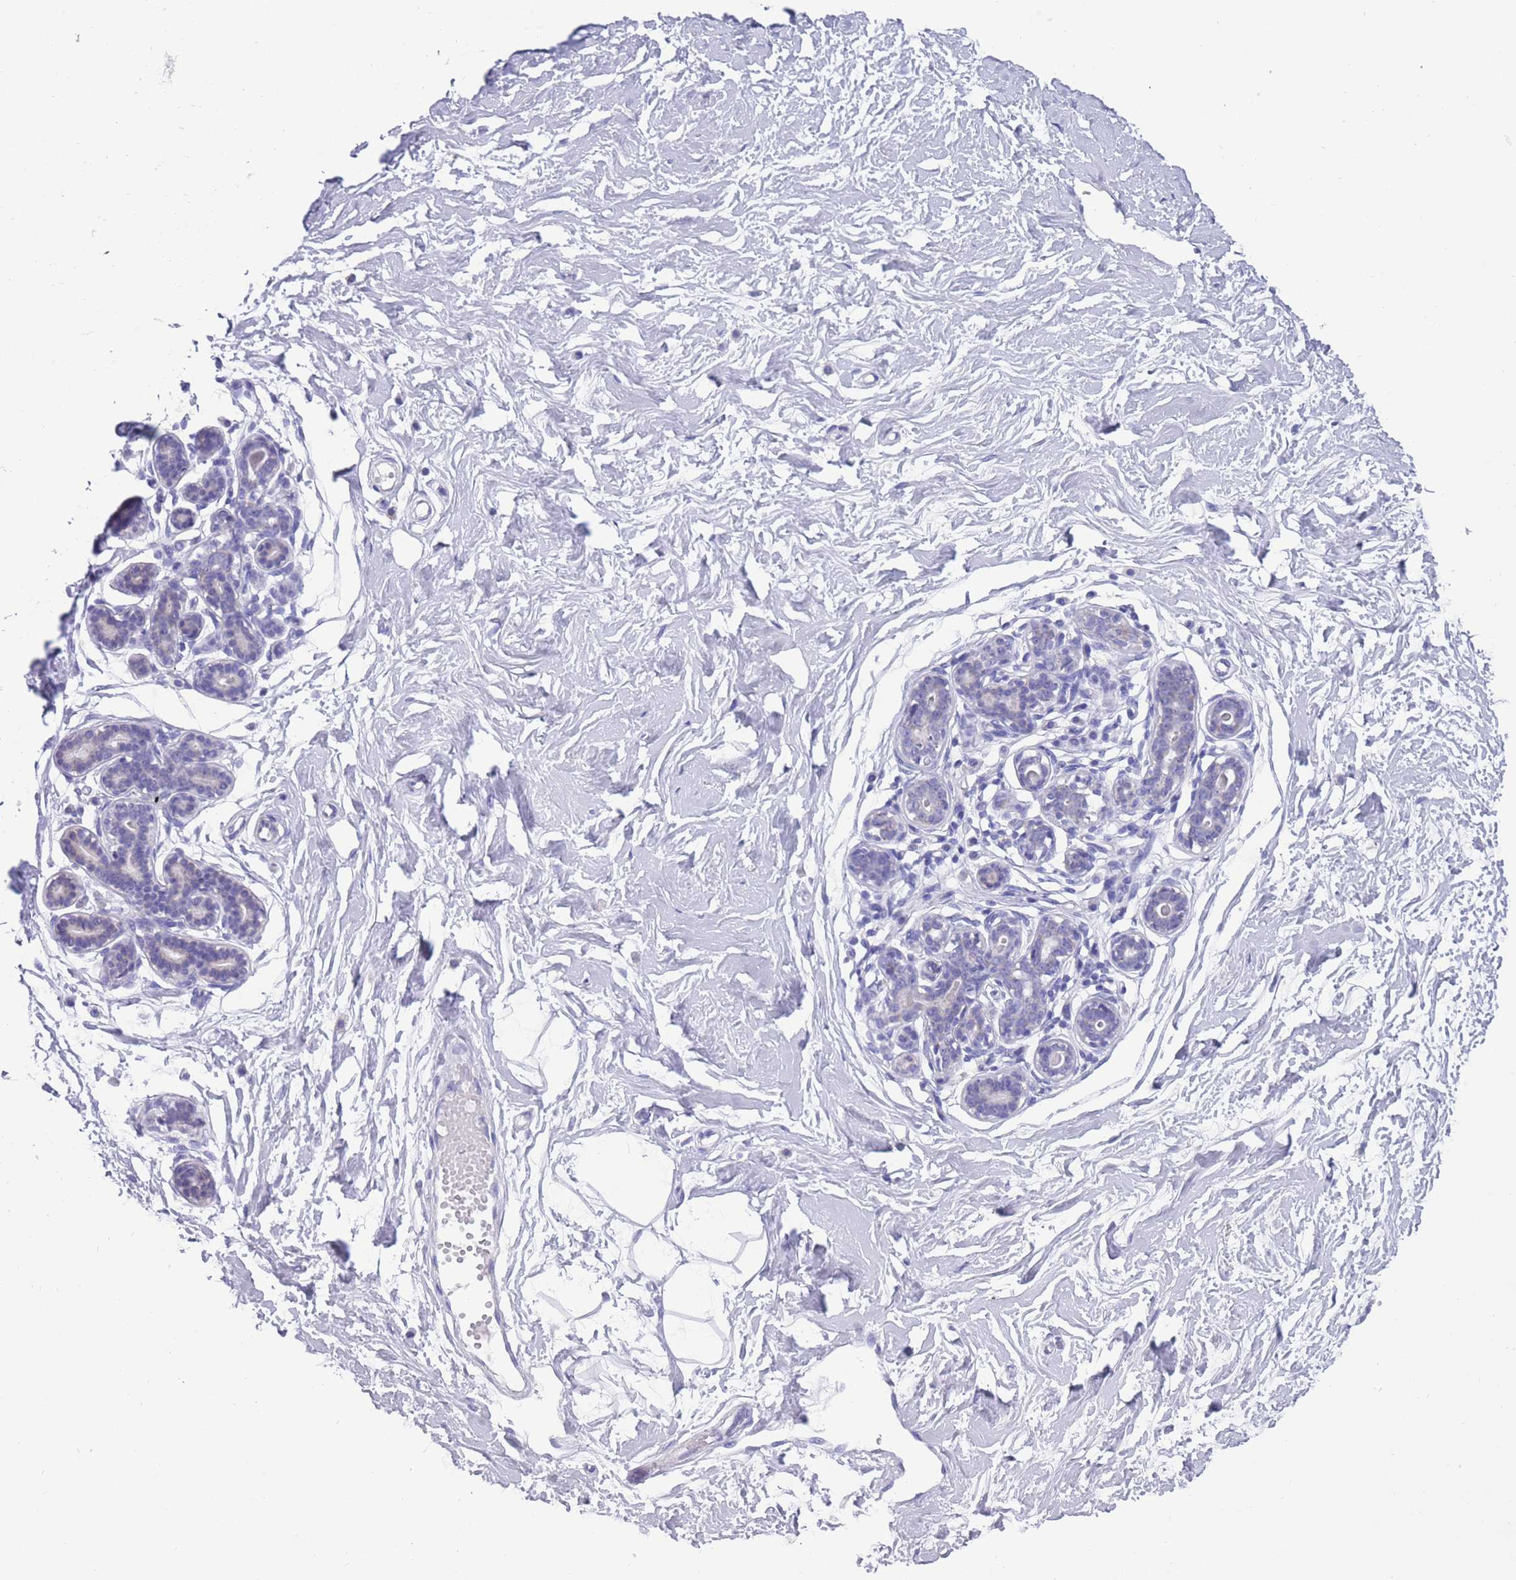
{"staining": {"intensity": "negative", "quantity": "none", "location": "none"}, "tissue": "breast", "cell_type": "Adipocytes", "image_type": "normal", "snomed": [{"axis": "morphology", "description": "Normal tissue, NOS"}, {"axis": "morphology", "description": "Adenoma, NOS"}, {"axis": "topography", "description": "Breast"}], "caption": "Adipocytes show no significant protein positivity in unremarkable breast.", "gene": "INTS2", "patient": {"sex": "female", "age": 23}}